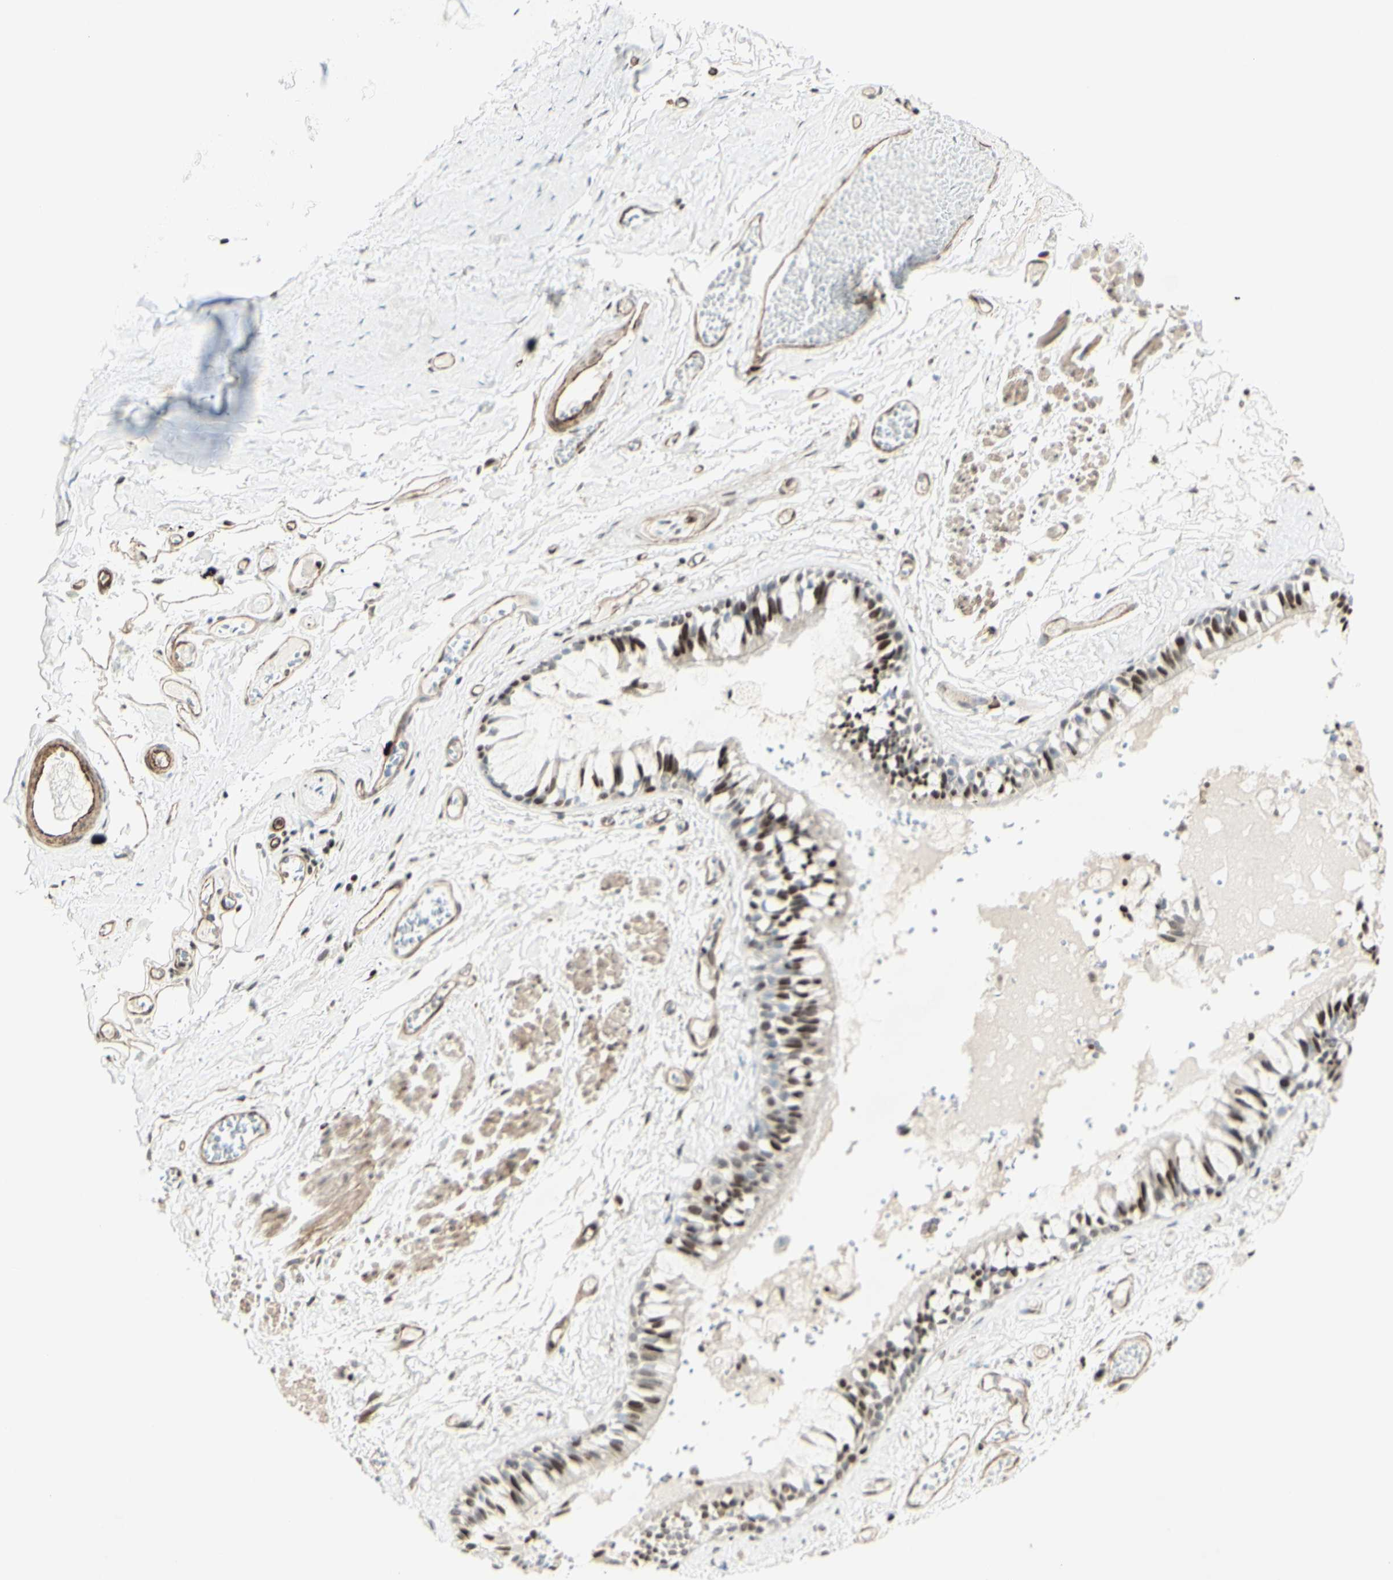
{"staining": {"intensity": "moderate", "quantity": ">75%", "location": "cytoplasmic/membranous,nuclear"}, "tissue": "bronchus", "cell_type": "Respiratory epithelial cells", "image_type": "normal", "snomed": [{"axis": "morphology", "description": "Normal tissue, NOS"}, {"axis": "morphology", "description": "Inflammation, NOS"}, {"axis": "topography", "description": "Cartilage tissue"}, {"axis": "topography", "description": "Lung"}], "caption": "This photomicrograph demonstrates unremarkable bronchus stained with immunohistochemistry to label a protein in brown. The cytoplasmic/membranous,nuclear of respiratory epithelial cells show moderate positivity for the protein. Nuclei are counter-stained blue.", "gene": "ZMYM6", "patient": {"sex": "male", "age": 71}}